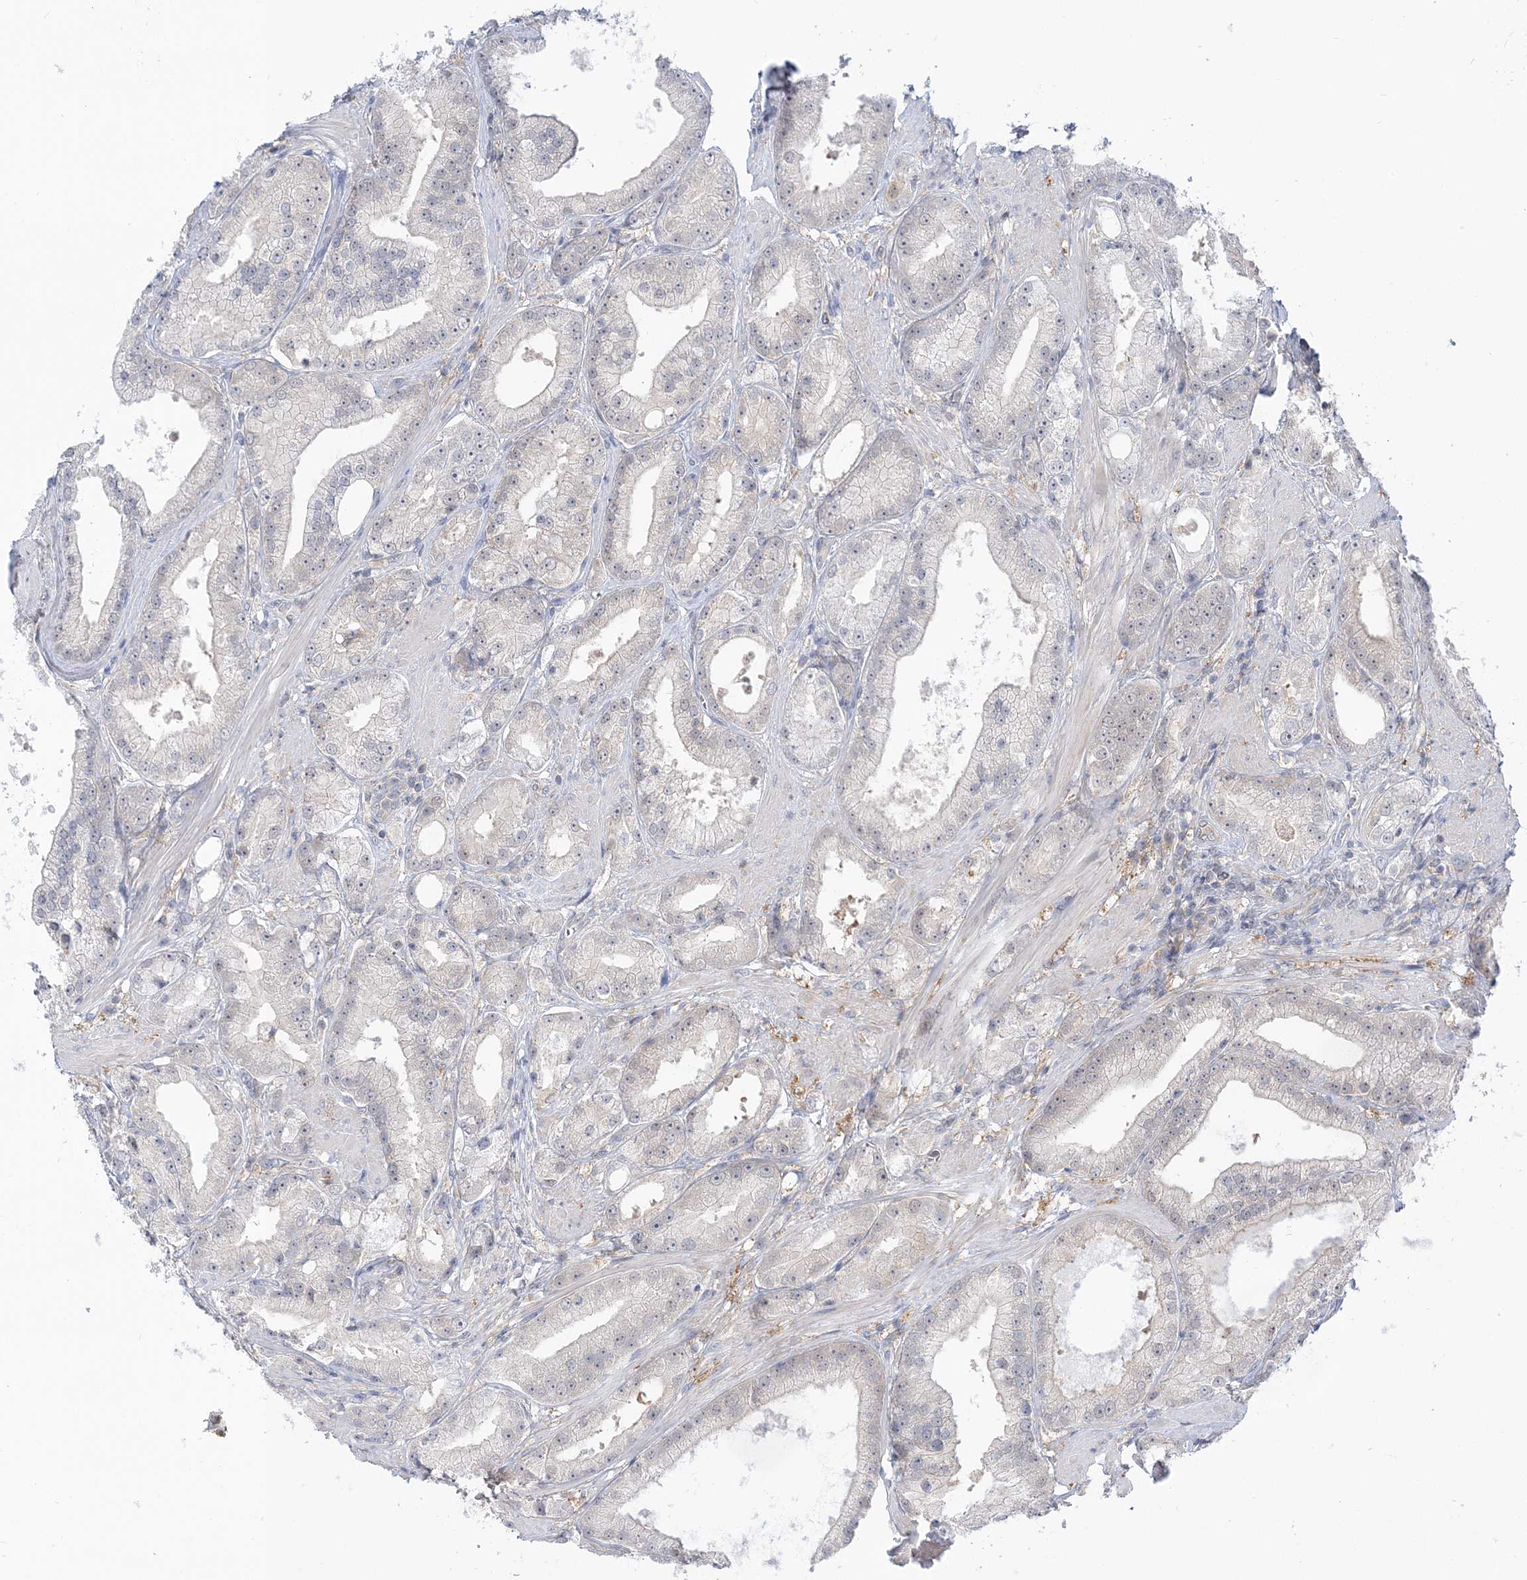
{"staining": {"intensity": "negative", "quantity": "none", "location": "none"}, "tissue": "prostate cancer", "cell_type": "Tumor cells", "image_type": "cancer", "snomed": [{"axis": "morphology", "description": "Adenocarcinoma, Low grade"}, {"axis": "topography", "description": "Prostate"}], "caption": "Tumor cells show no significant protein staining in prostate cancer (adenocarcinoma (low-grade)). The staining was performed using DAB to visualize the protein expression in brown, while the nuclei were stained in blue with hematoxylin (Magnification: 20x).", "gene": "THADA", "patient": {"sex": "male", "age": 67}}